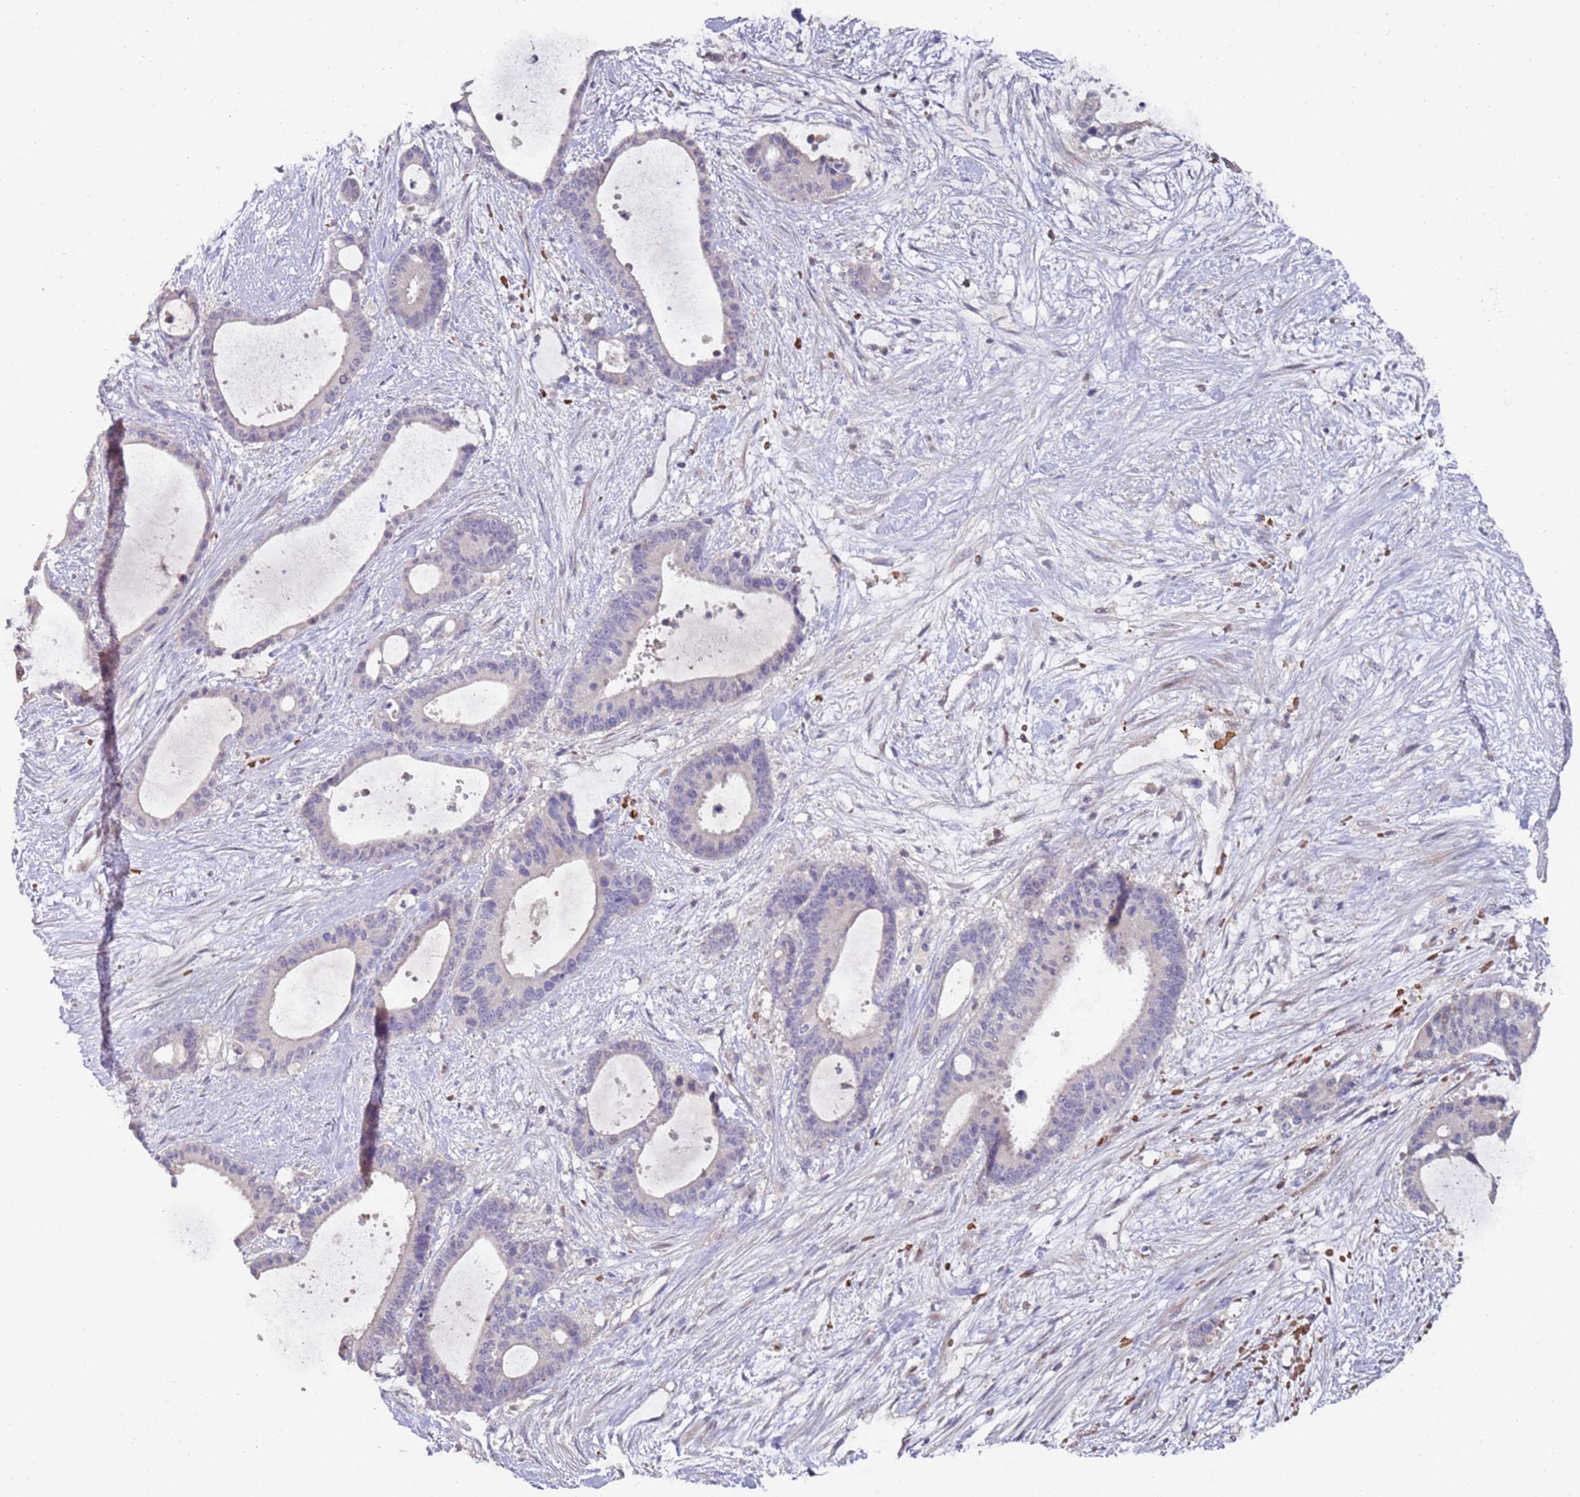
{"staining": {"intensity": "negative", "quantity": "none", "location": "none"}, "tissue": "liver cancer", "cell_type": "Tumor cells", "image_type": "cancer", "snomed": [{"axis": "morphology", "description": "Normal tissue, NOS"}, {"axis": "morphology", "description": "Cholangiocarcinoma"}, {"axis": "topography", "description": "Liver"}, {"axis": "topography", "description": "Peripheral nerve tissue"}], "caption": "A high-resolution photomicrograph shows immunohistochemistry (IHC) staining of liver cancer (cholangiocarcinoma), which displays no significant staining in tumor cells. (DAB (3,3'-diaminobenzidine) IHC visualized using brightfield microscopy, high magnification).", "gene": "LACC1", "patient": {"sex": "female", "age": 73}}